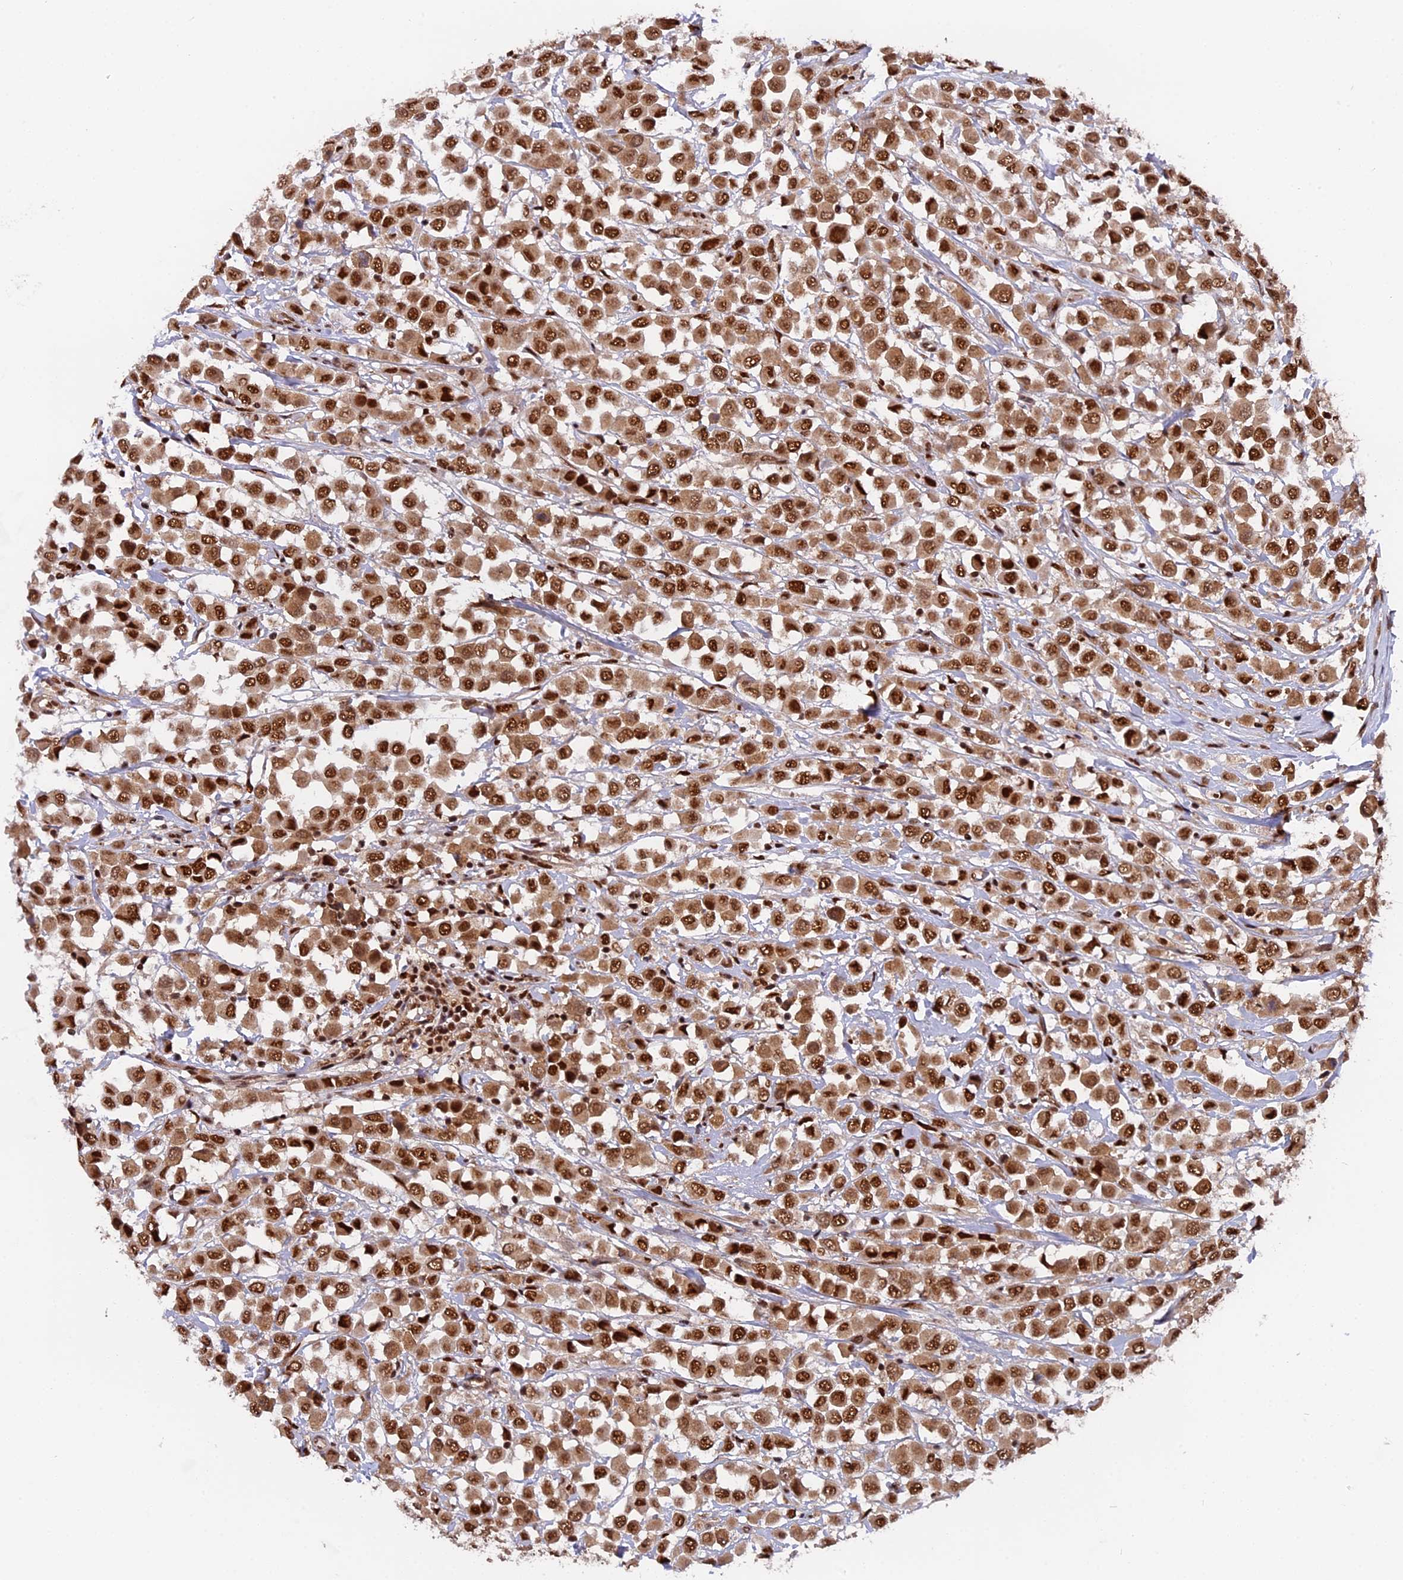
{"staining": {"intensity": "moderate", "quantity": ">75%", "location": "cytoplasmic/membranous,nuclear"}, "tissue": "breast cancer", "cell_type": "Tumor cells", "image_type": "cancer", "snomed": [{"axis": "morphology", "description": "Duct carcinoma"}, {"axis": "topography", "description": "Breast"}], "caption": "Immunohistochemistry (IHC) staining of infiltrating ductal carcinoma (breast), which shows medium levels of moderate cytoplasmic/membranous and nuclear expression in approximately >75% of tumor cells indicating moderate cytoplasmic/membranous and nuclear protein staining. The staining was performed using DAB (brown) for protein detection and nuclei were counterstained in hematoxylin (blue).", "gene": "RAMAC", "patient": {"sex": "female", "age": 61}}